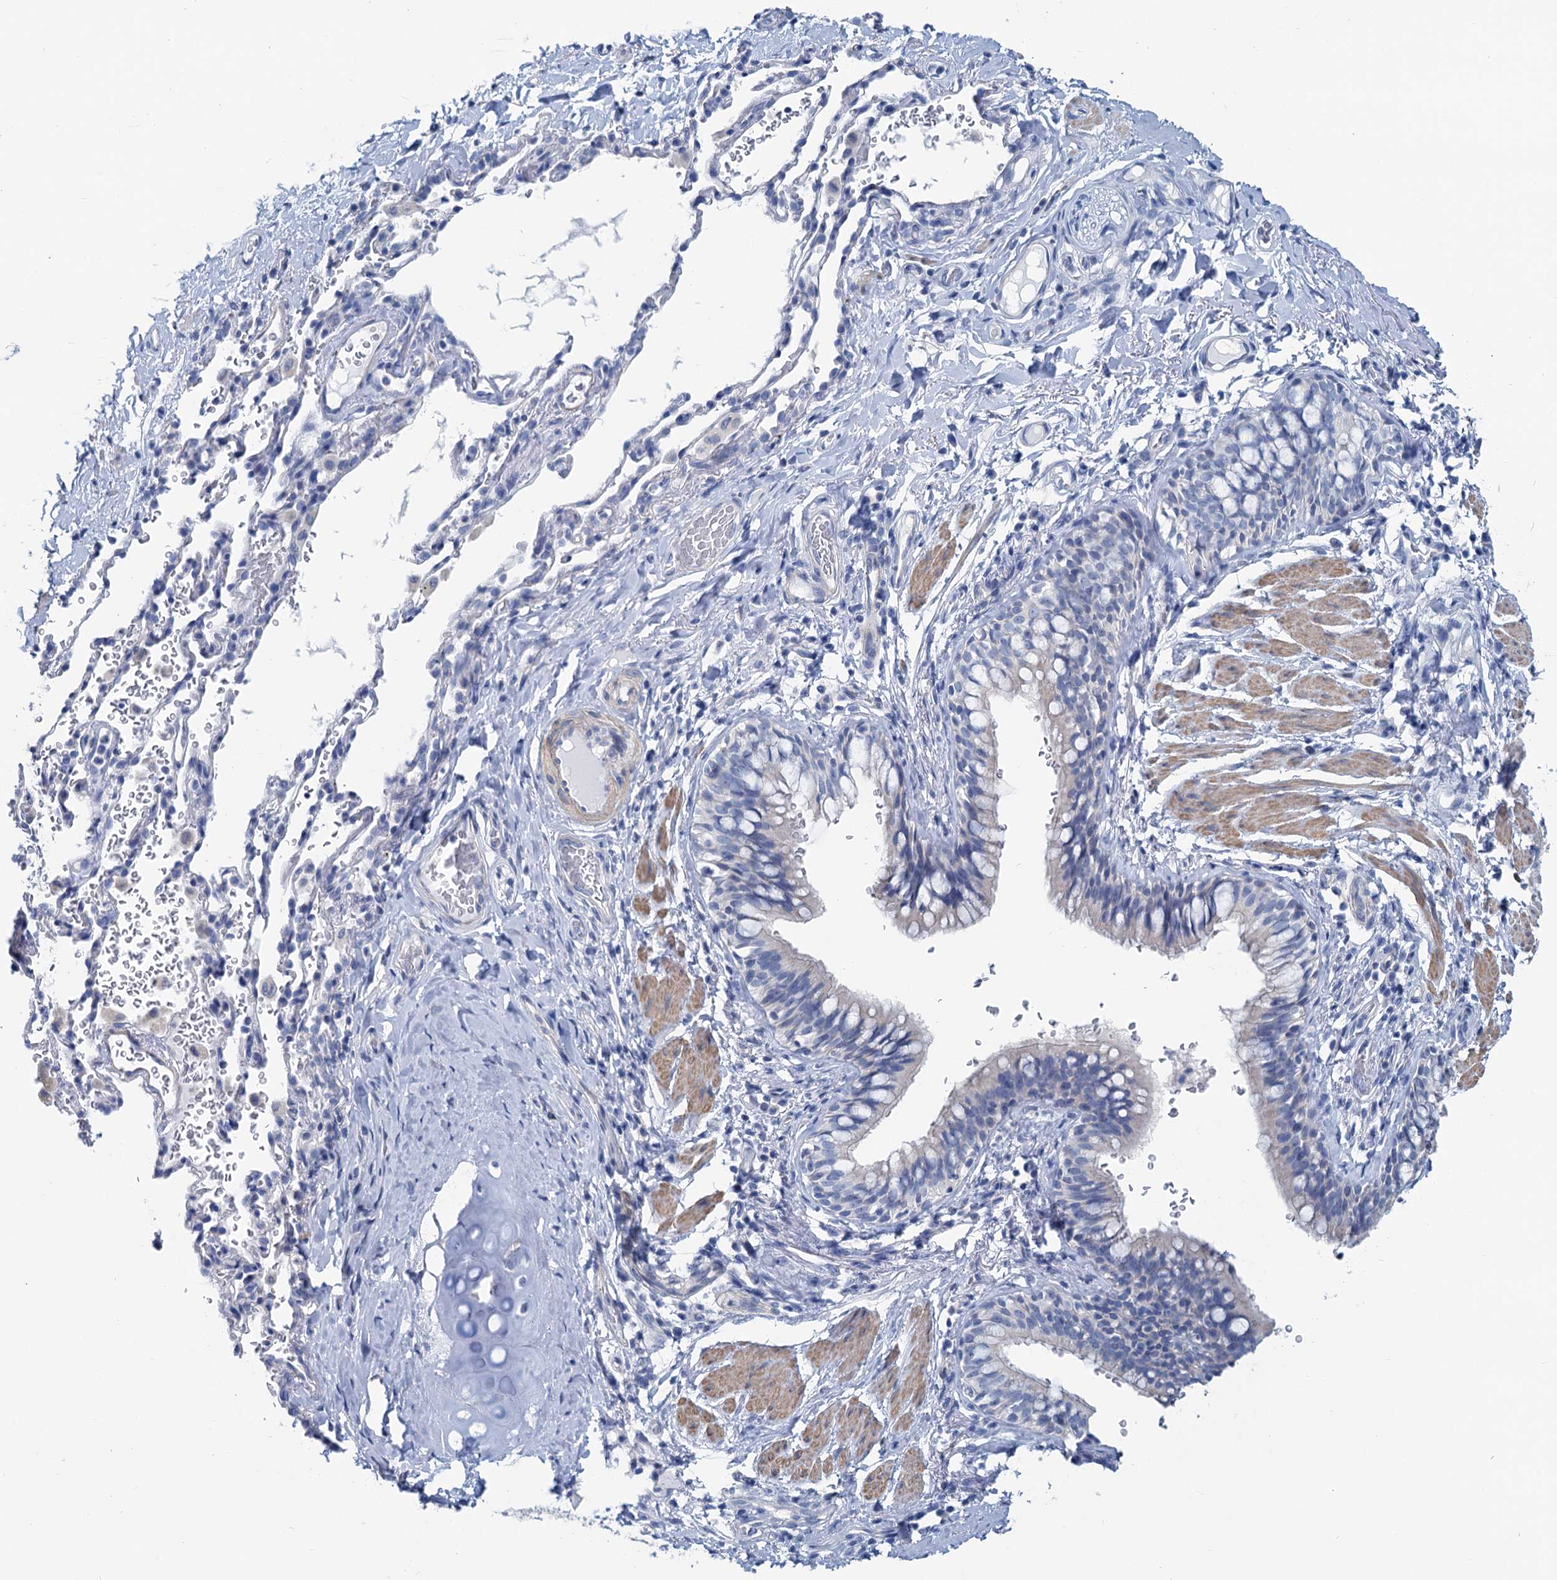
{"staining": {"intensity": "negative", "quantity": "none", "location": "none"}, "tissue": "bronchus", "cell_type": "Respiratory epithelial cells", "image_type": "normal", "snomed": [{"axis": "morphology", "description": "Normal tissue, NOS"}, {"axis": "topography", "description": "Cartilage tissue"}, {"axis": "topography", "description": "Bronchus"}], "caption": "This is an IHC micrograph of normal bronchus. There is no staining in respiratory epithelial cells.", "gene": "SLC1A3", "patient": {"sex": "female", "age": 36}}